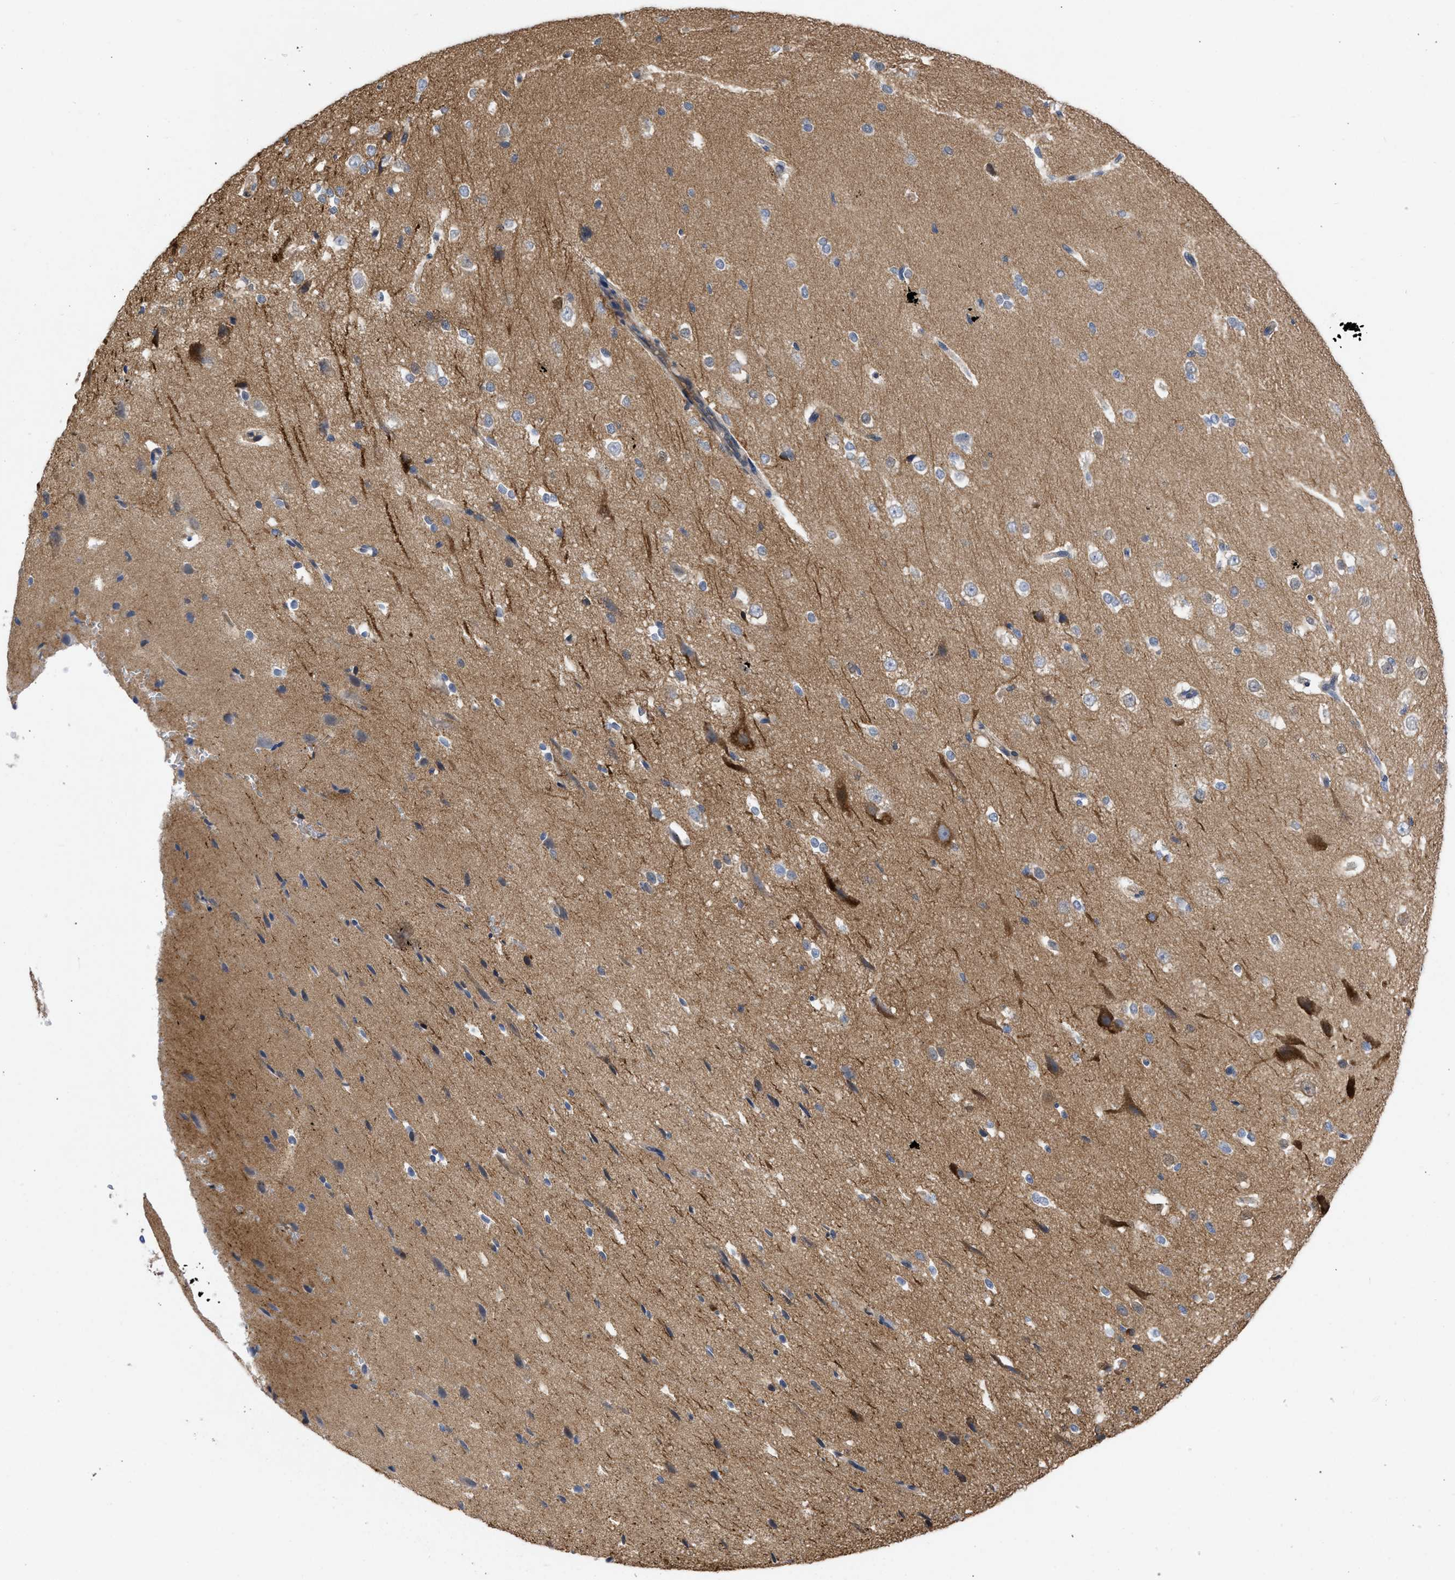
{"staining": {"intensity": "moderate", "quantity": "25%-75%", "location": "cytoplasmic/membranous"}, "tissue": "cerebral cortex", "cell_type": "Endothelial cells", "image_type": "normal", "snomed": [{"axis": "morphology", "description": "Normal tissue, NOS"}, {"axis": "morphology", "description": "Developmental malformation"}, {"axis": "topography", "description": "Cerebral cortex"}], "caption": "Immunohistochemistry (IHC) histopathology image of benign human cerebral cortex stained for a protein (brown), which displays medium levels of moderate cytoplasmic/membranous expression in approximately 25%-75% of endothelial cells.", "gene": "THRA", "patient": {"sex": "female", "age": 30}}